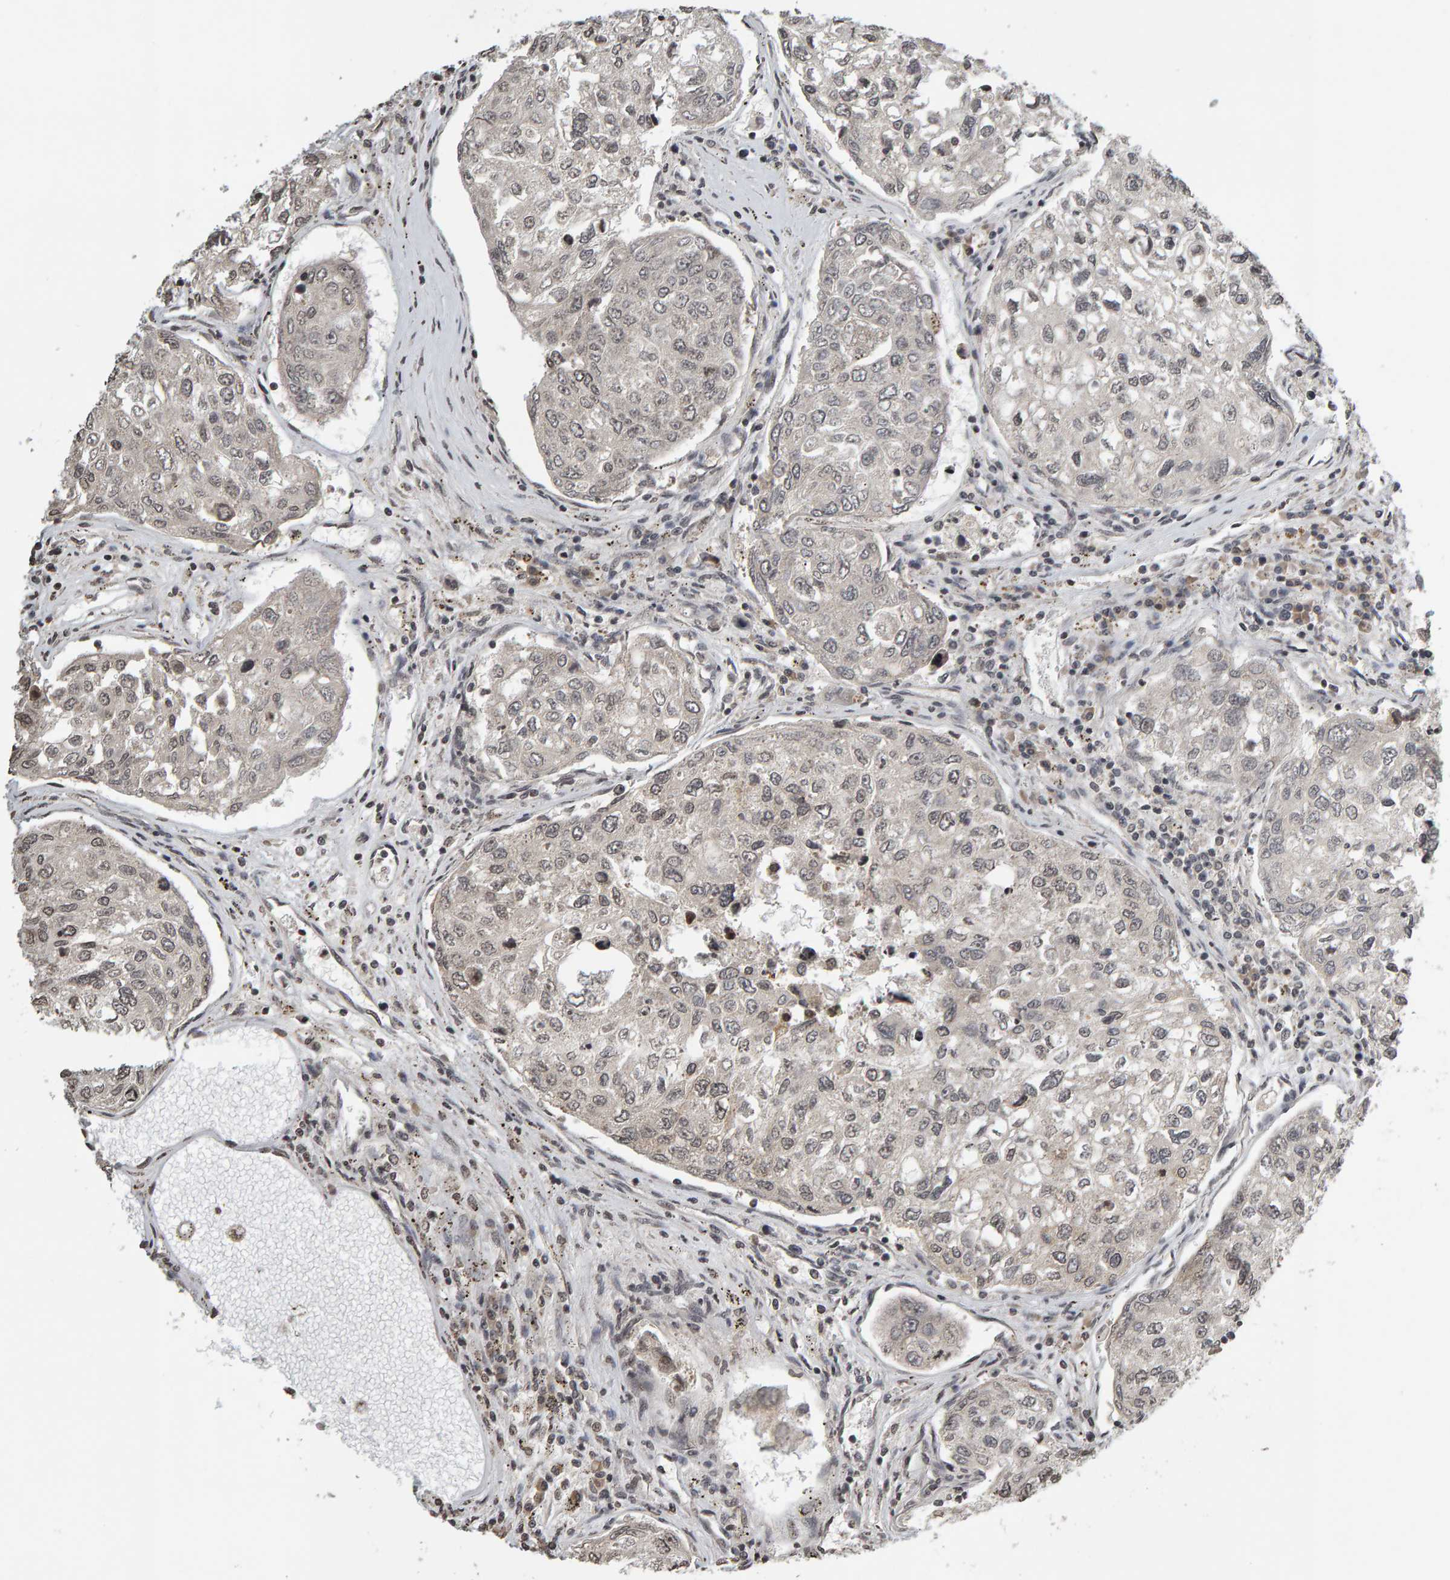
{"staining": {"intensity": "weak", "quantity": "<25%", "location": "nuclear"}, "tissue": "urothelial cancer", "cell_type": "Tumor cells", "image_type": "cancer", "snomed": [{"axis": "morphology", "description": "Urothelial carcinoma, High grade"}, {"axis": "topography", "description": "Lymph node"}, {"axis": "topography", "description": "Urinary bladder"}], "caption": "Immunohistochemistry (IHC) photomicrograph of high-grade urothelial carcinoma stained for a protein (brown), which demonstrates no expression in tumor cells.", "gene": "TRAM1", "patient": {"sex": "male", "age": 51}}